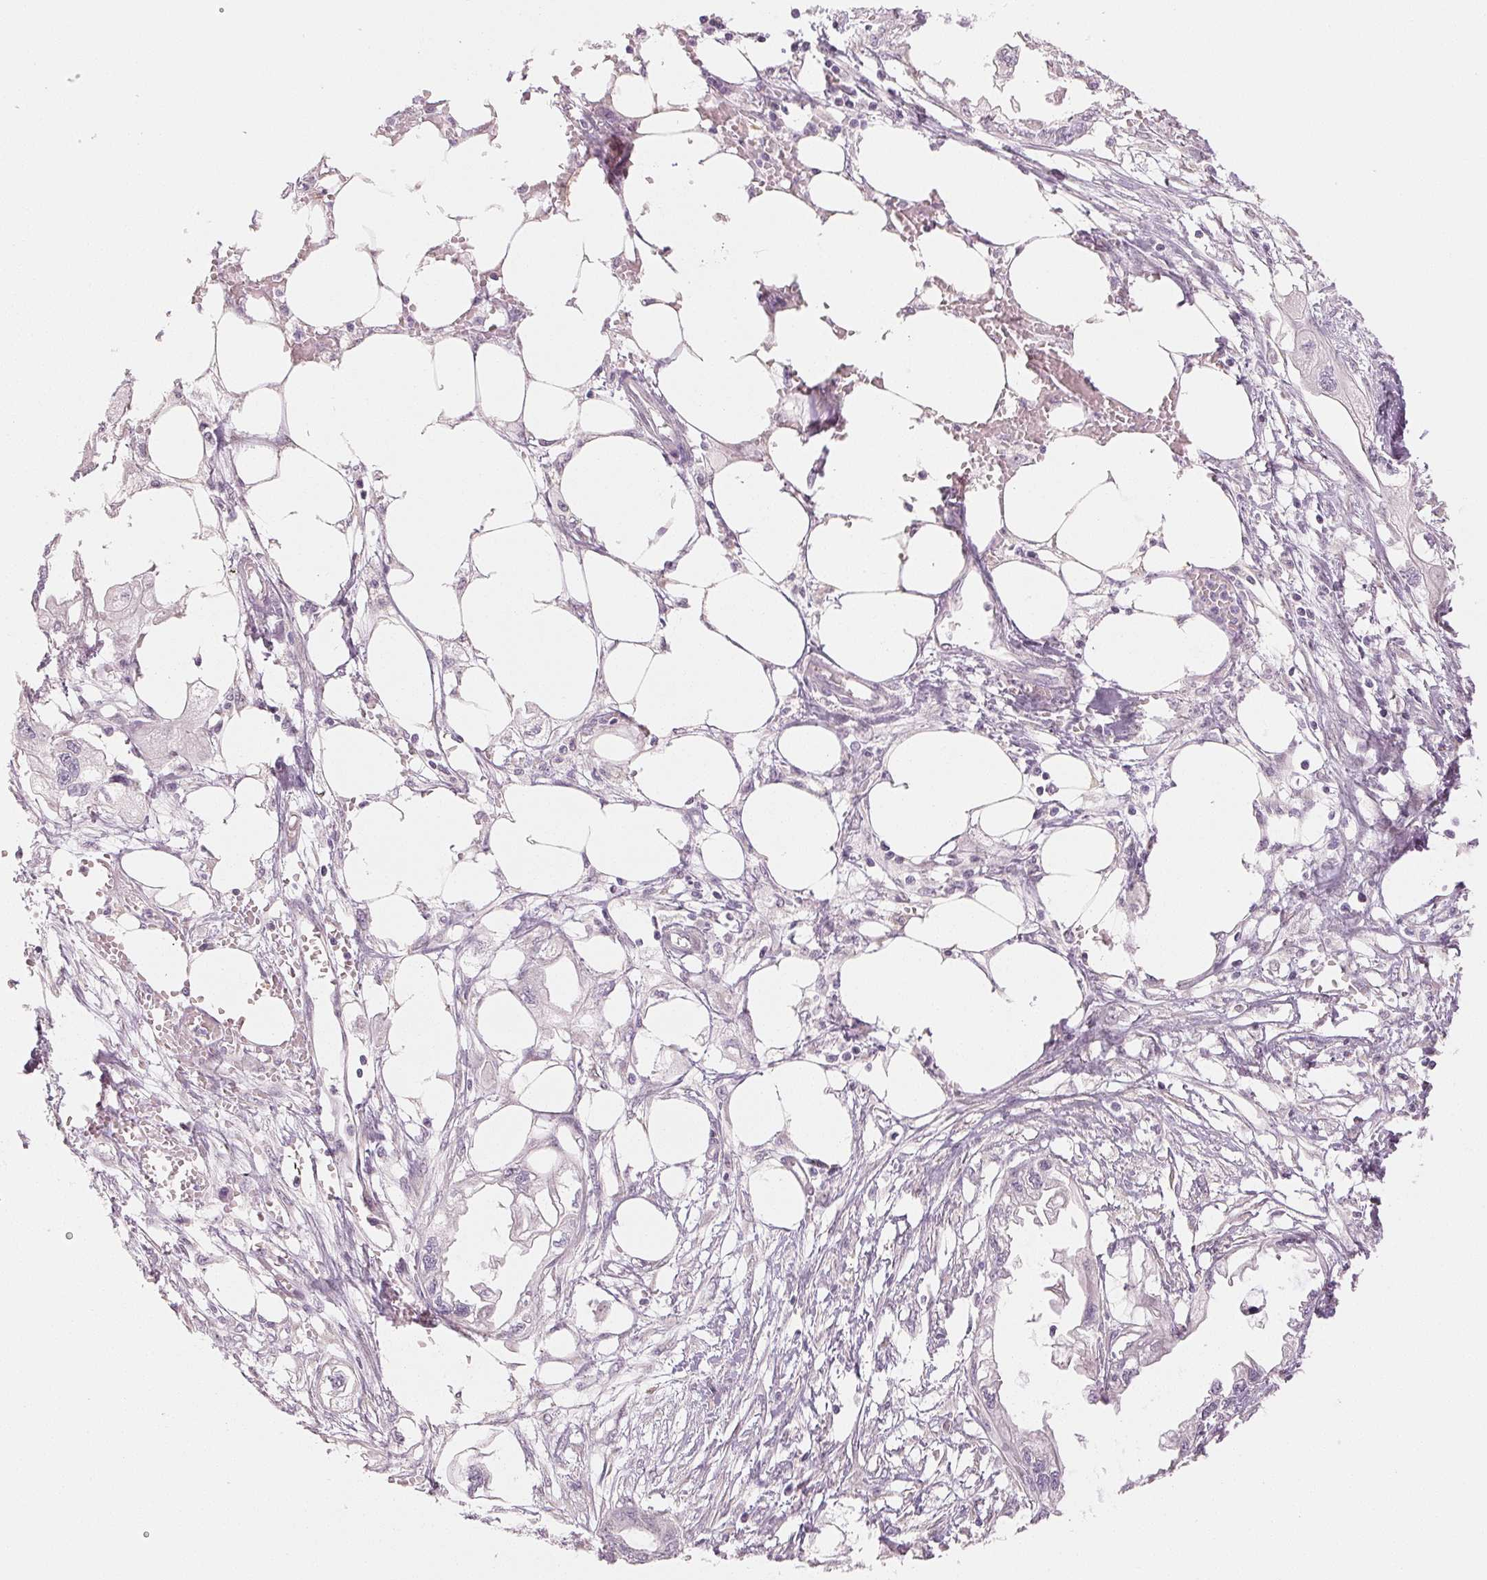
{"staining": {"intensity": "negative", "quantity": "none", "location": "none"}, "tissue": "endometrial cancer", "cell_type": "Tumor cells", "image_type": "cancer", "snomed": [{"axis": "morphology", "description": "Adenocarcinoma, NOS"}, {"axis": "morphology", "description": "Adenocarcinoma, metastatic, NOS"}, {"axis": "topography", "description": "Adipose tissue"}, {"axis": "topography", "description": "Endometrium"}], "caption": "IHC of metastatic adenocarcinoma (endometrial) reveals no positivity in tumor cells.", "gene": "MAP1LC3A", "patient": {"sex": "female", "age": 67}}